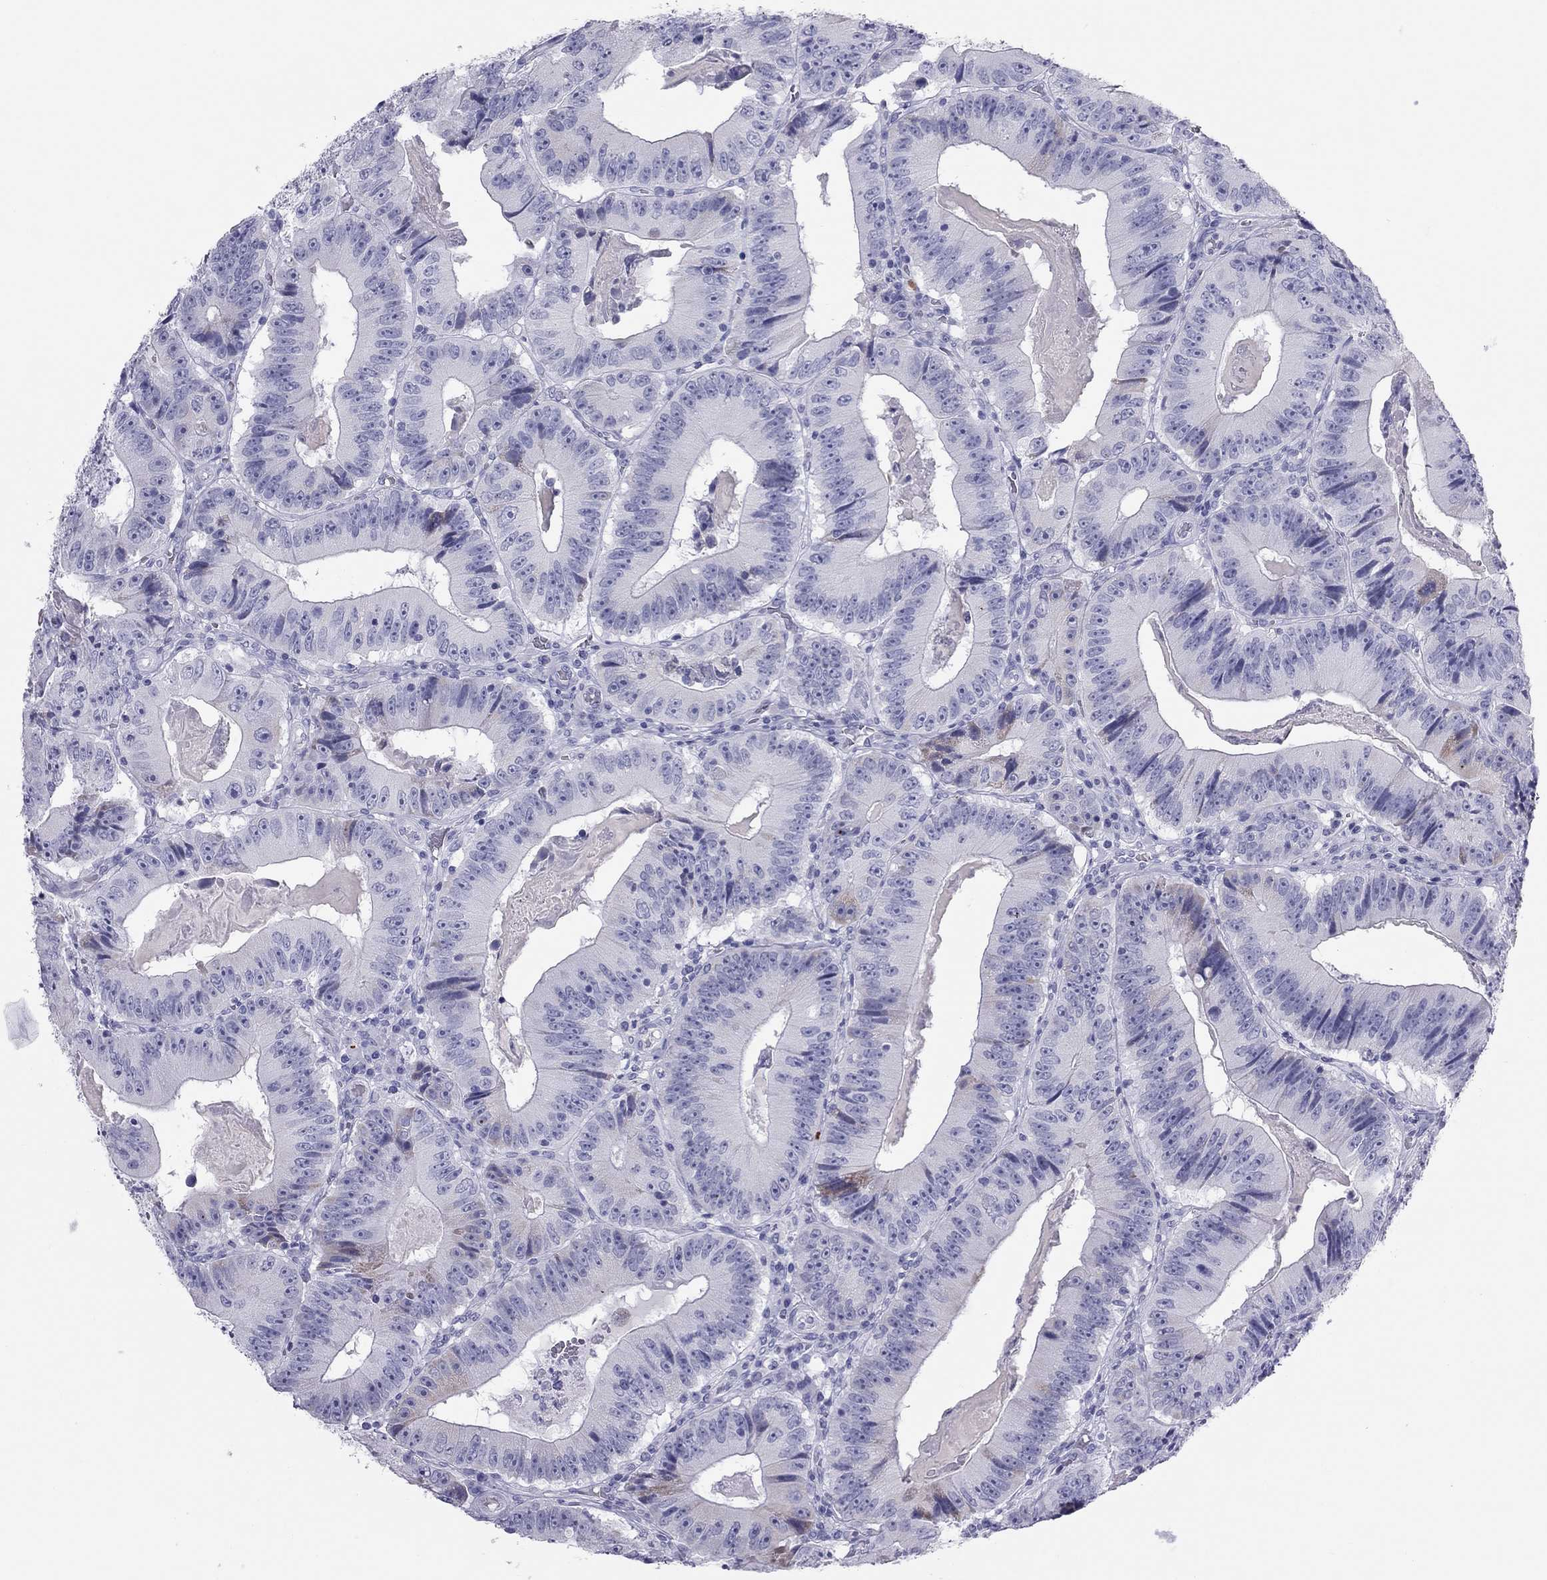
{"staining": {"intensity": "negative", "quantity": "none", "location": "none"}, "tissue": "colorectal cancer", "cell_type": "Tumor cells", "image_type": "cancer", "snomed": [{"axis": "morphology", "description": "Adenocarcinoma, NOS"}, {"axis": "topography", "description": "Colon"}], "caption": "Photomicrograph shows no protein expression in tumor cells of colorectal cancer tissue.", "gene": "TRPM3", "patient": {"sex": "female", "age": 86}}